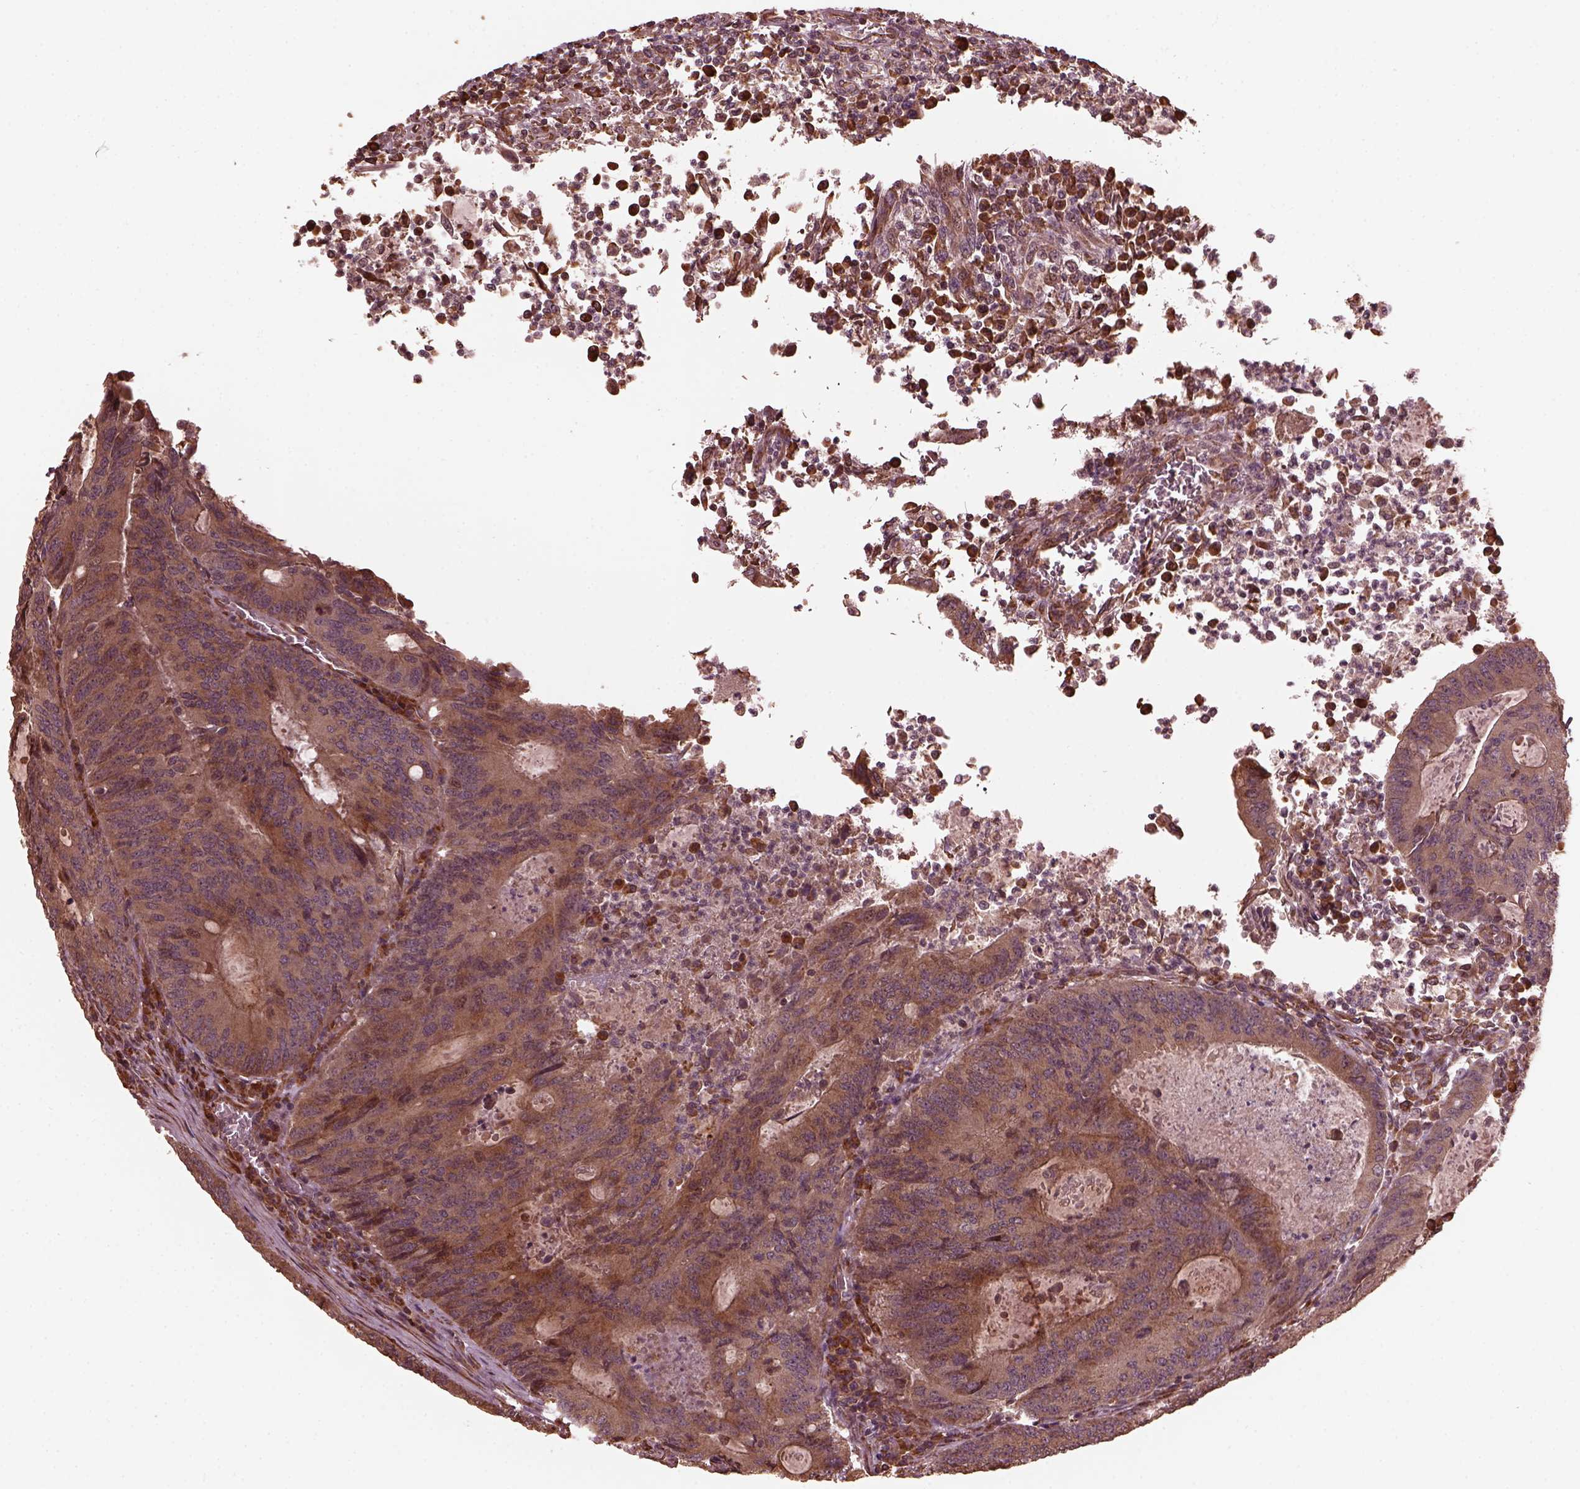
{"staining": {"intensity": "moderate", "quantity": ">75%", "location": "cytoplasmic/membranous"}, "tissue": "colorectal cancer", "cell_type": "Tumor cells", "image_type": "cancer", "snomed": [{"axis": "morphology", "description": "Adenocarcinoma, NOS"}, {"axis": "topography", "description": "Colon"}], "caption": "Human colorectal adenocarcinoma stained for a protein (brown) demonstrates moderate cytoplasmic/membranous positive positivity in about >75% of tumor cells.", "gene": "ZNF292", "patient": {"sex": "male", "age": 67}}